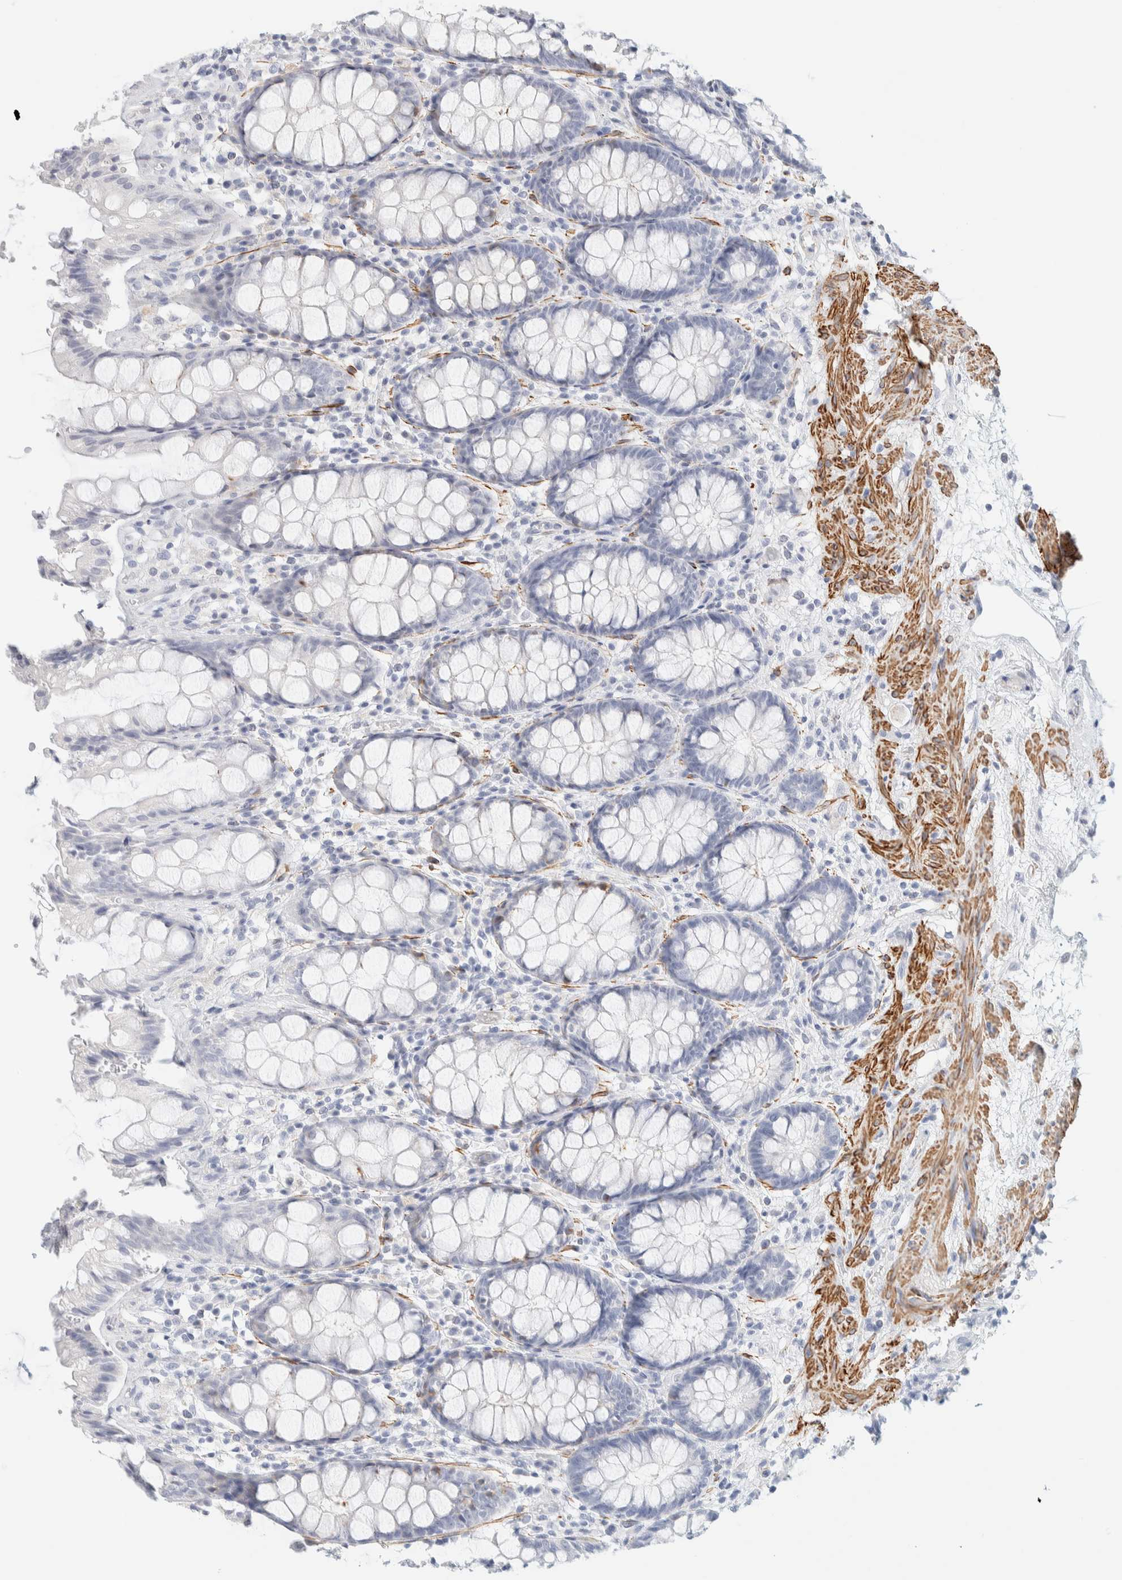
{"staining": {"intensity": "negative", "quantity": "none", "location": "none"}, "tissue": "rectum", "cell_type": "Glandular cells", "image_type": "normal", "snomed": [{"axis": "morphology", "description": "Normal tissue, NOS"}, {"axis": "topography", "description": "Rectum"}], "caption": "Micrograph shows no protein positivity in glandular cells of benign rectum. (DAB immunohistochemistry (IHC), high magnification).", "gene": "AFMID", "patient": {"sex": "male", "age": 64}}